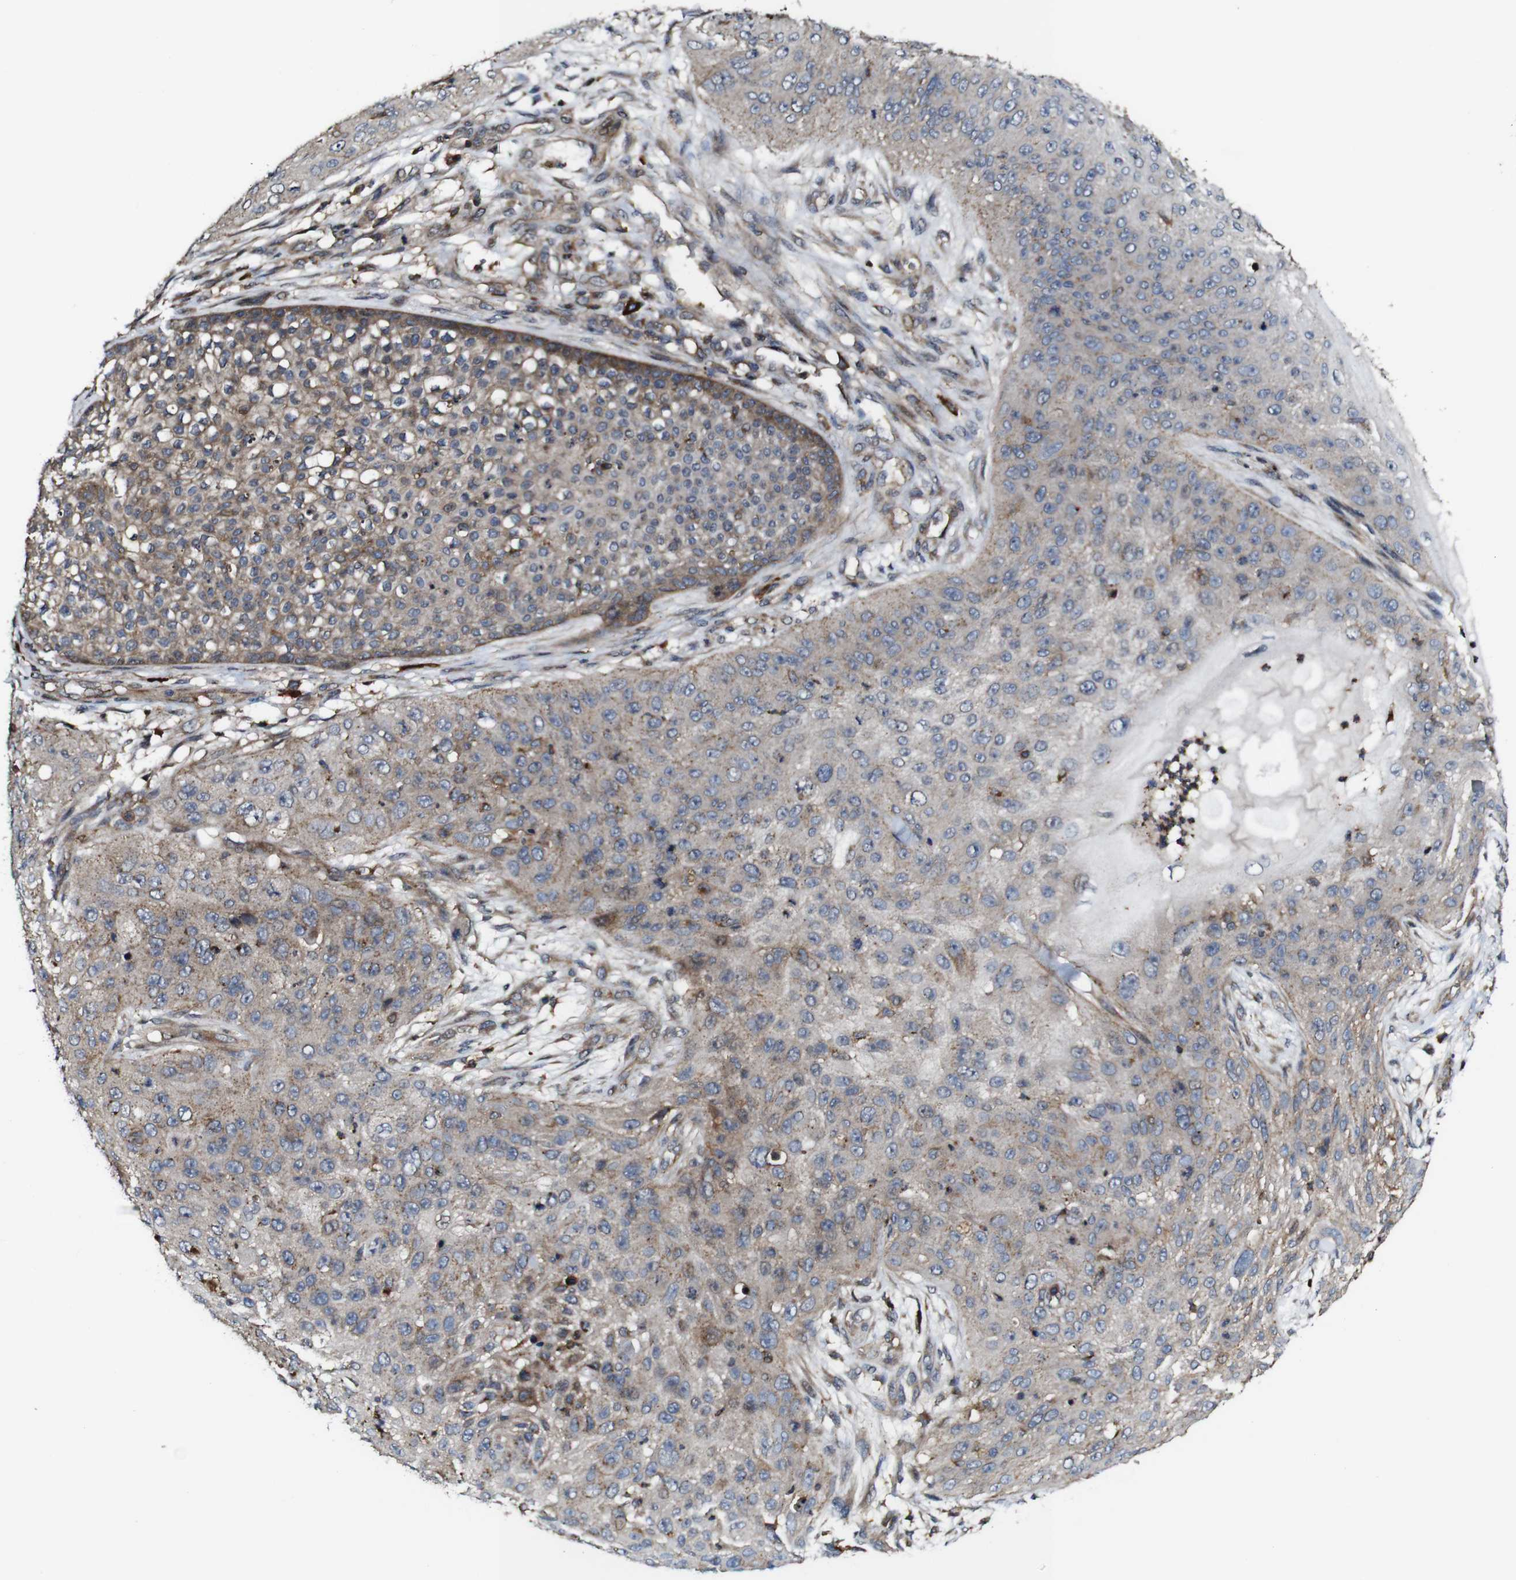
{"staining": {"intensity": "moderate", "quantity": "<25%", "location": "cytoplasmic/membranous"}, "tissue": "skin cancer", "cell_type": "Tumor cells", "image_type": "cancer", "snomed": [{"axis": "morphology", "description": "Squamous cell carcinoma, NOS"}, {"axis": "topography", "description": "Skin"}], "caption": "There is low levels of moderate cytoplasmic/membranous positivity in tumor cells of skin squamous cell carcinoma, as demonstrated by immunohistochemical staining (brown color).", "gene": "TNIK", "patient": {"sex": "female", "age": 80}}